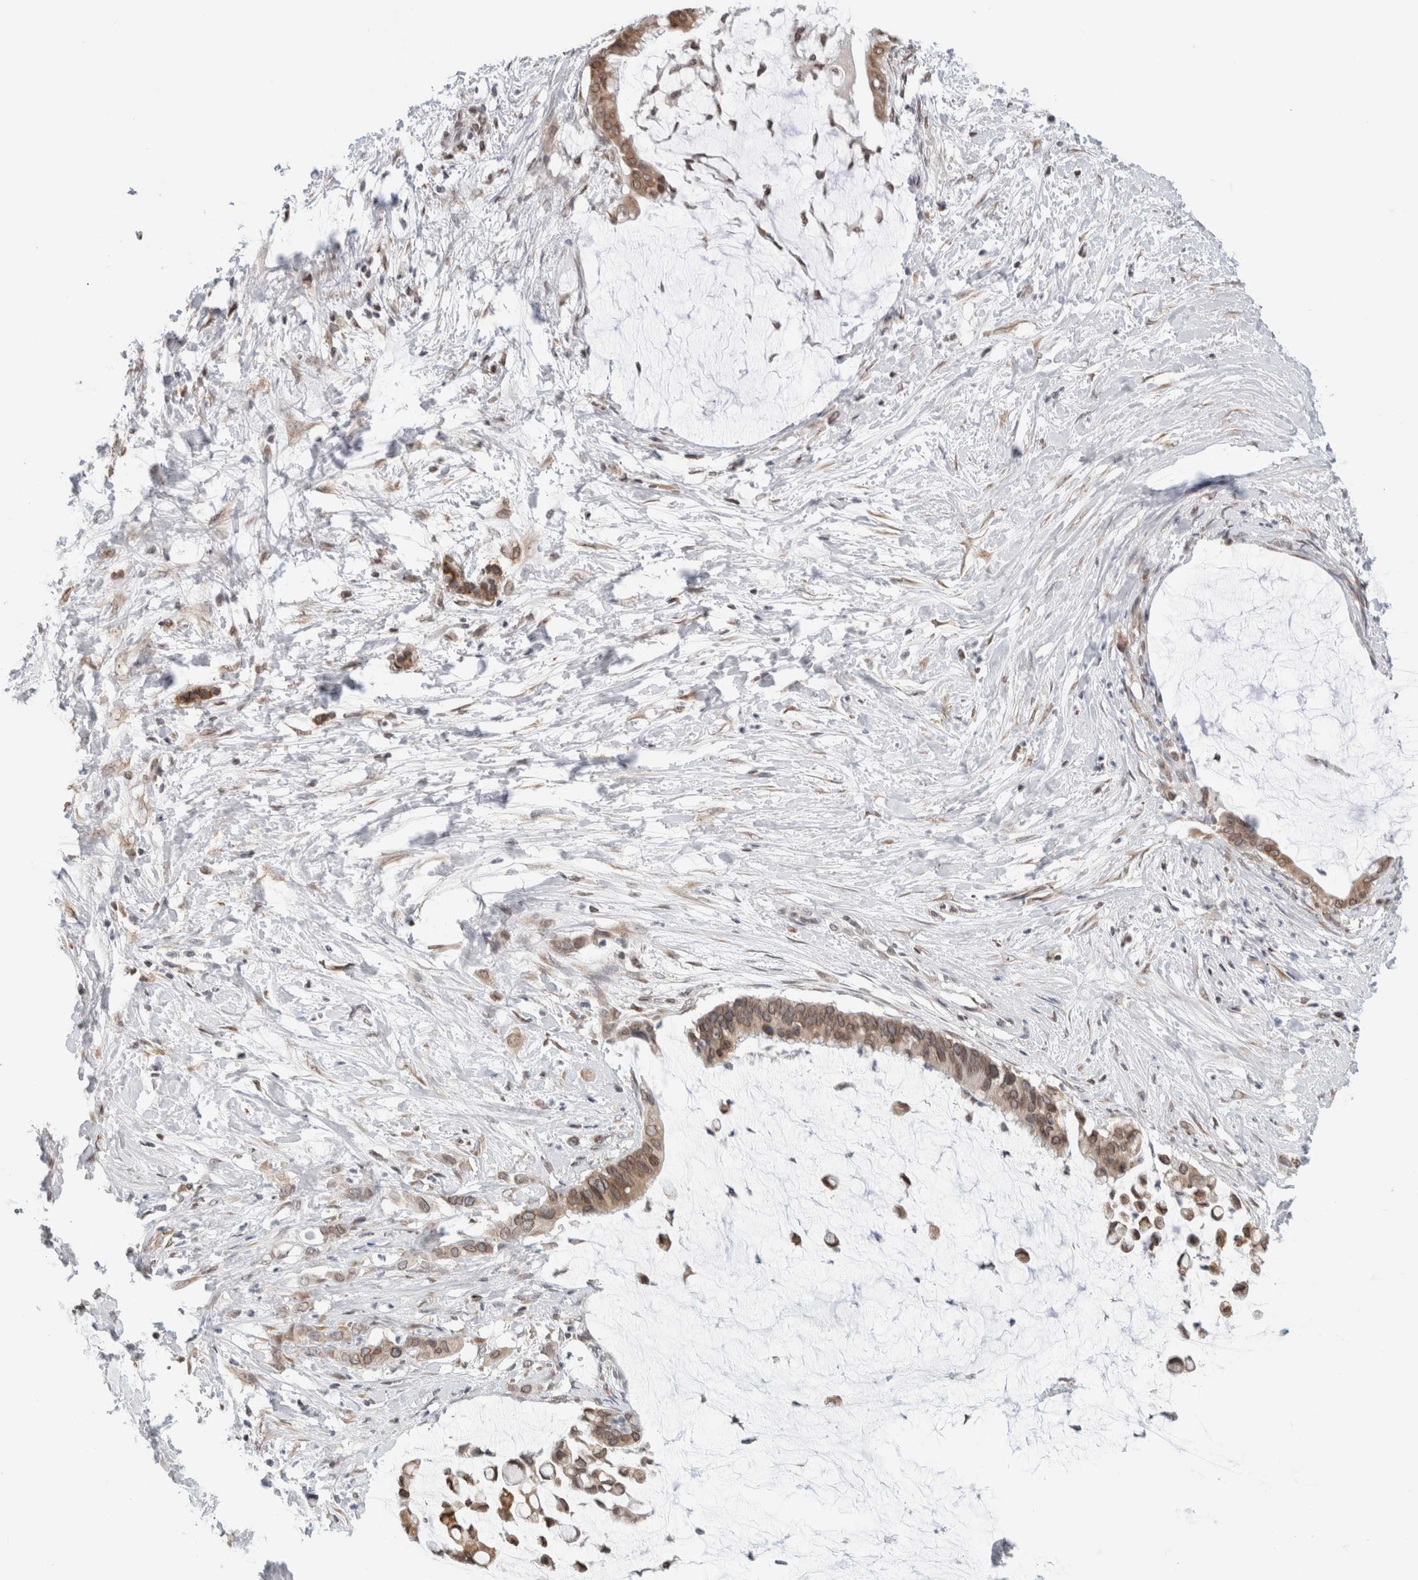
{"staining": {"intensity": "moderate", "quantity": ">75%", "location": "cytoplasmic/membranous,nuclear"}, "tissue": "pancreatic cancer", "cell_type": "Tumor cells", "image_type": "cancer", "snomed": [{"axis": "morphology", "description": "Adenocarcinoma, NOS"}, {"axis": "topography", "description": "Pancreas"}], "caption": "Approximately >75% of tumor cells in human adenocarcinoma (pancreatic) show moderate cytoplasmic/membranous and nuclear protein staining as visualized by brown immunohistochemical staining.", "gene": "RBMX2", "patient": {"sex": "male", "age": 41}}